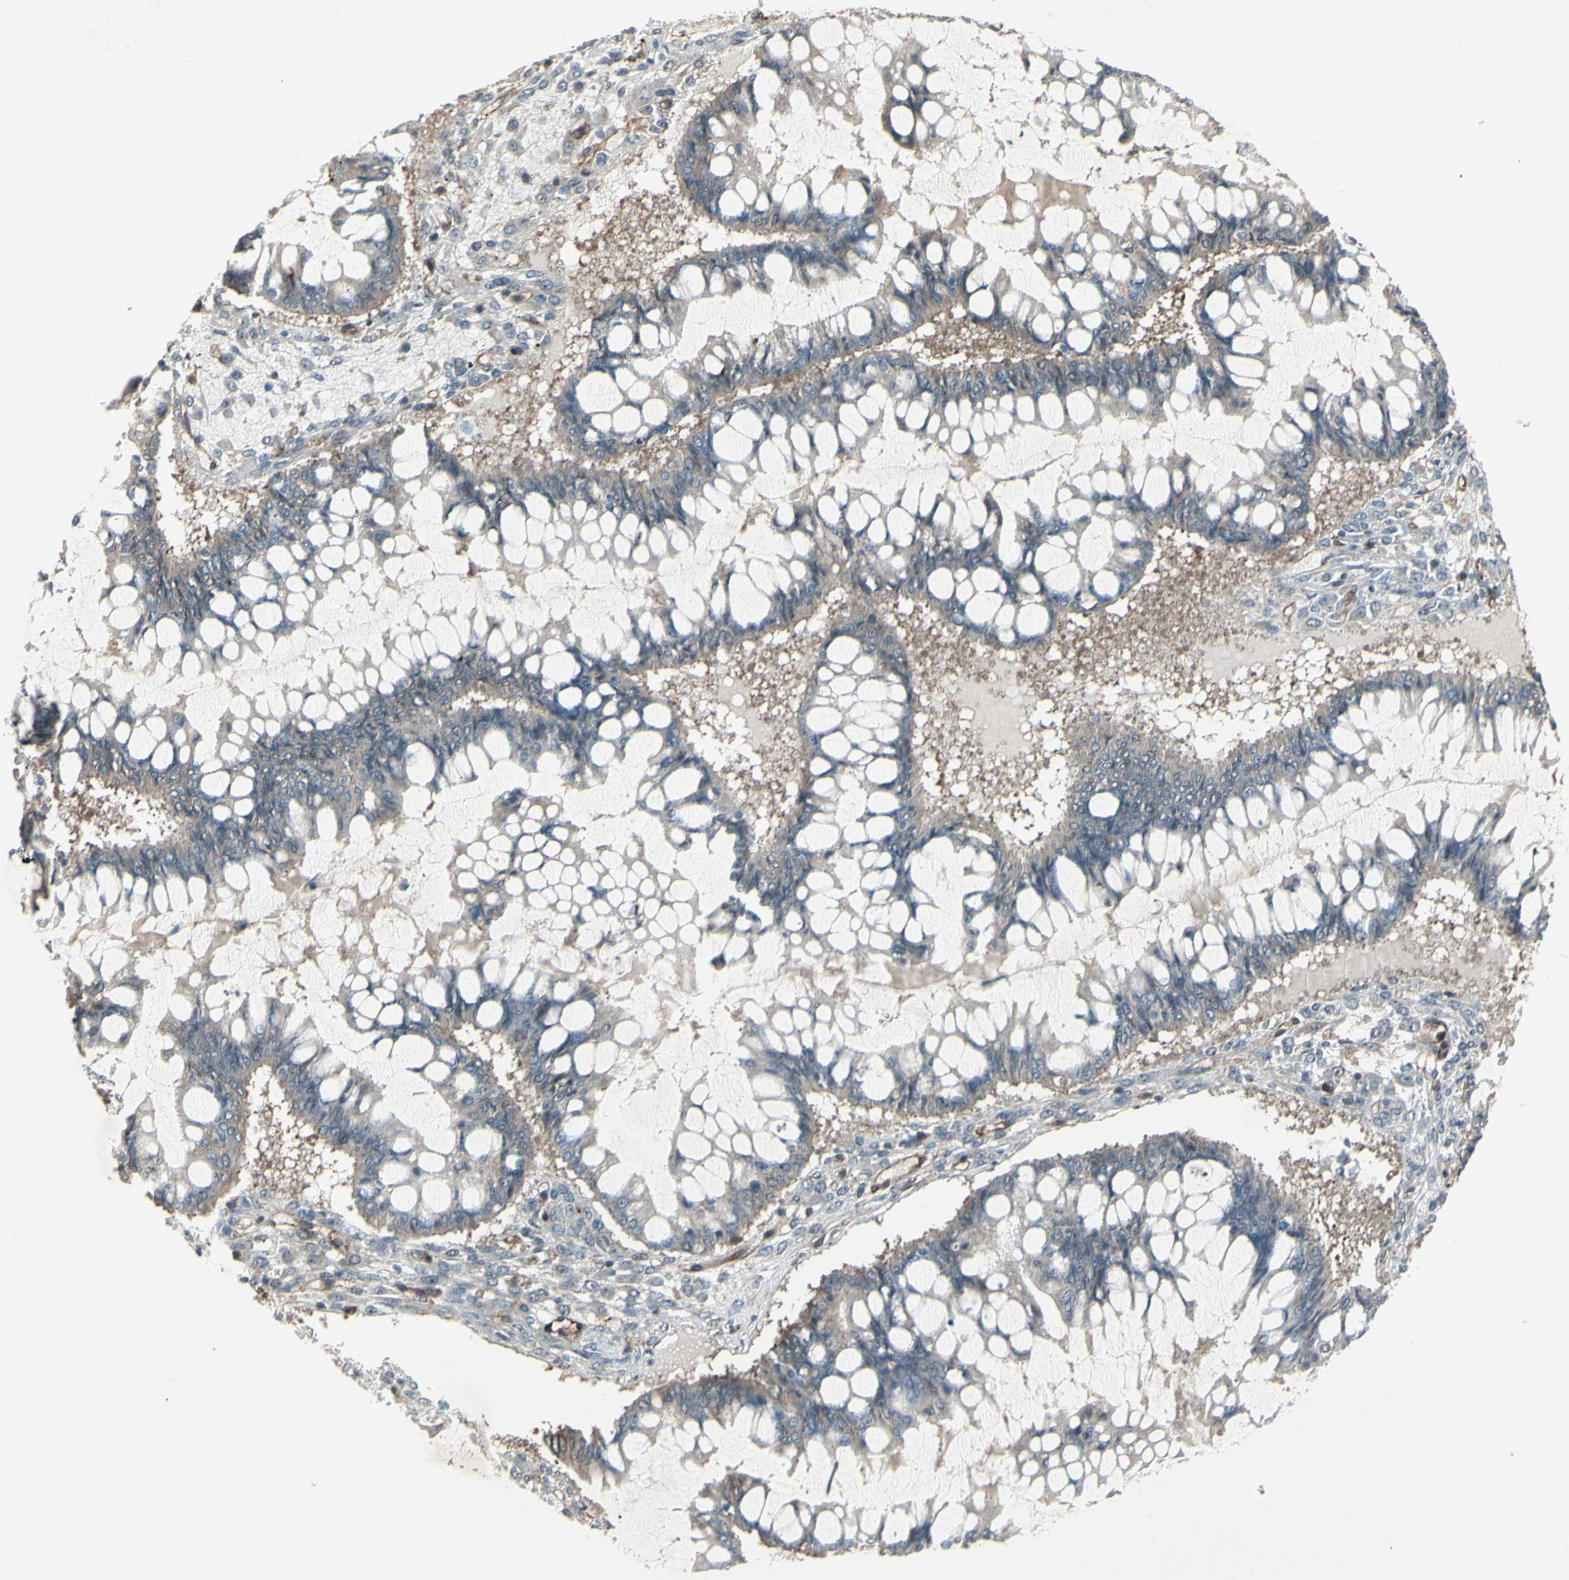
{"staining": {"intensity": "weak", "quantity": ">75%", "location": "cytoplasmic/membranous"}, "tissue": "ovarian cancer", "cell_type": "Tumor cells", "image_type": "cancer", "snomed": [{"axis": "morphology", "description": "Cystadenocarcinoma, mucinous, NOS"}, {"axis": "topography", "description": "Ovary"}], "caption": "An image of ovarian cancer (mucinous cystadenocarcinoma) stained for a protein shows weak cytoplasmic/membranous brown staining in tumor cells. Nuclei are stained in blue.", "gene": "FXYD5", "patient": {"sex": "female", "age": 73}}